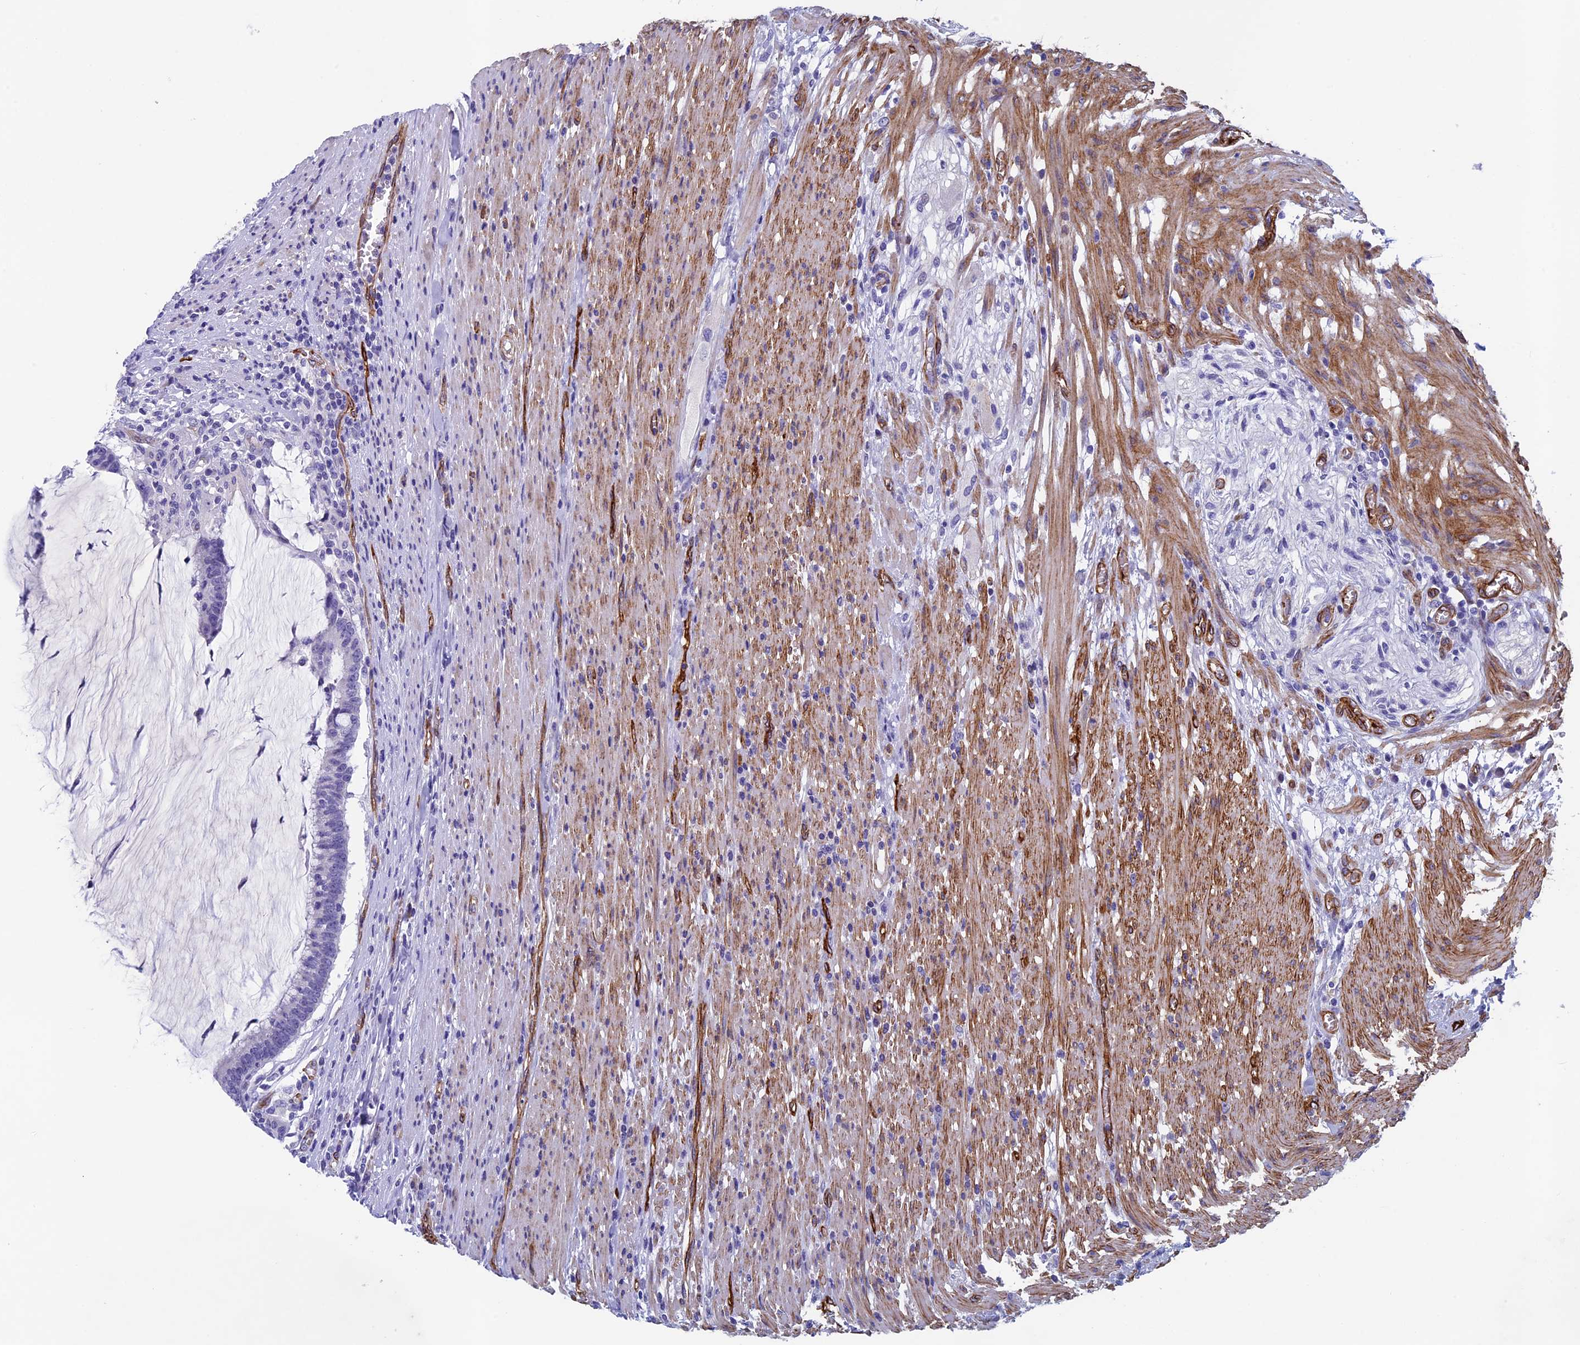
{"staining": {"intensity": "negative", "quantity": "none", "location": "none"}, "tissue": "colorectal cancer", "cell_type": "Tumor cells", "image_type": "cancer", "snomed": [{"axis": "morphology", "description": "Adenocarcinoma, NOS"}, {"axis": "topography", "description": "Rectum"}], "caption": "Tumor cells show no significant expression in adenocarcinoma (colorectal).", "gene": "INSYN1", "patient": {"sex": "female", "age": 77}}